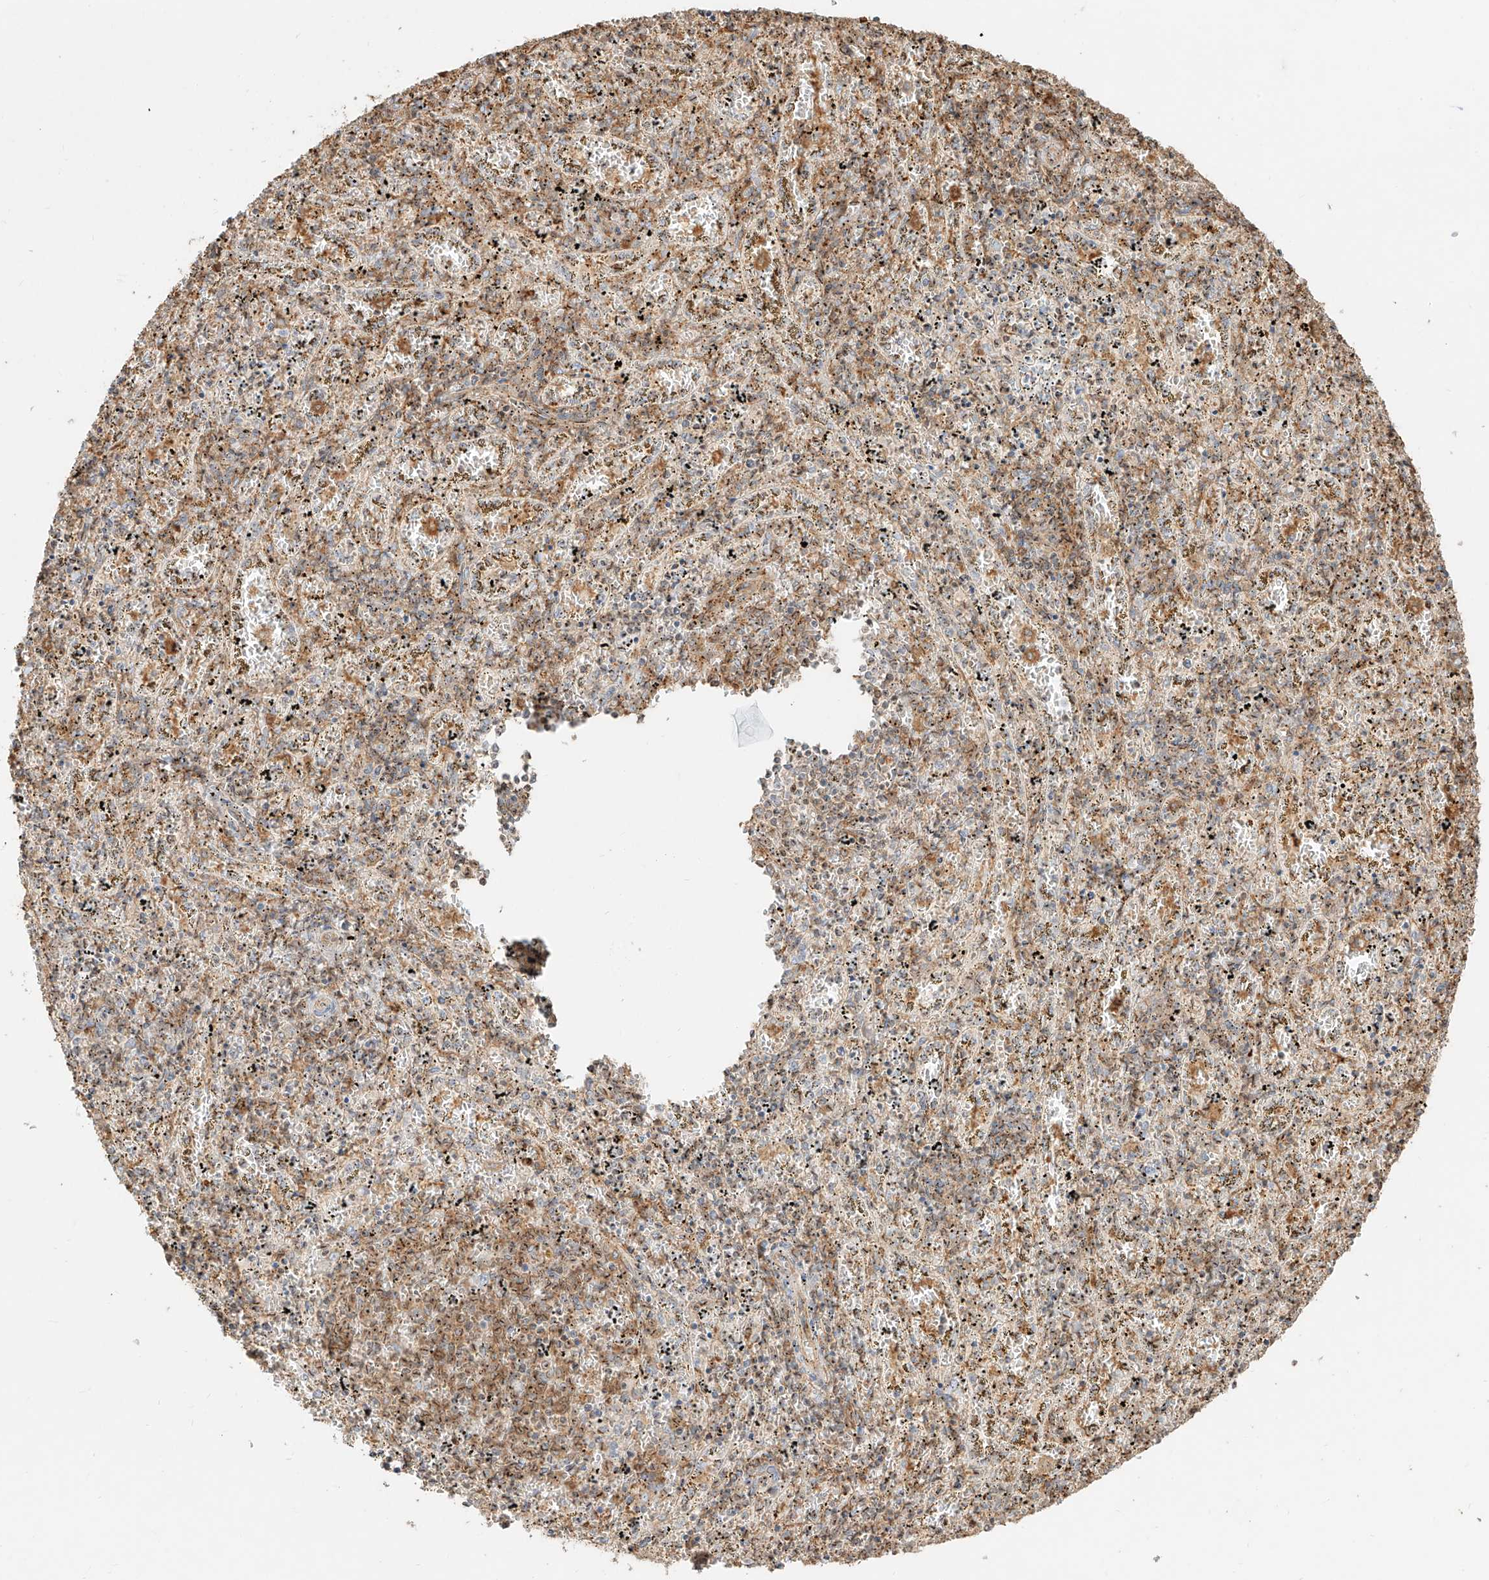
{"staining": {"intensity": "moderate", "quantity": "<25%", "location": "cytoplasmic/membranous"}, "tissue": "spleen", "cell_type": "Cells in red pulp", "image_type": "normal", "snomed": [{"axis": "morphology", "description": "Normal tissue, NOS"}, {"axis": "topography", "description": "Spleen"}], "caption": "Protein analysis of unremarkable spleen shows moderate cytoplasmic/membranous positivity in approximately <25% of cells in red pulp. Using DAB (3,3'-diaminobenzidine) (brown) and hematoxylin (blue) stains, captured at high magnification using brightfield microscopy.", "gene": "SNX9", "patient": {"sex": "male", "age": 11}}